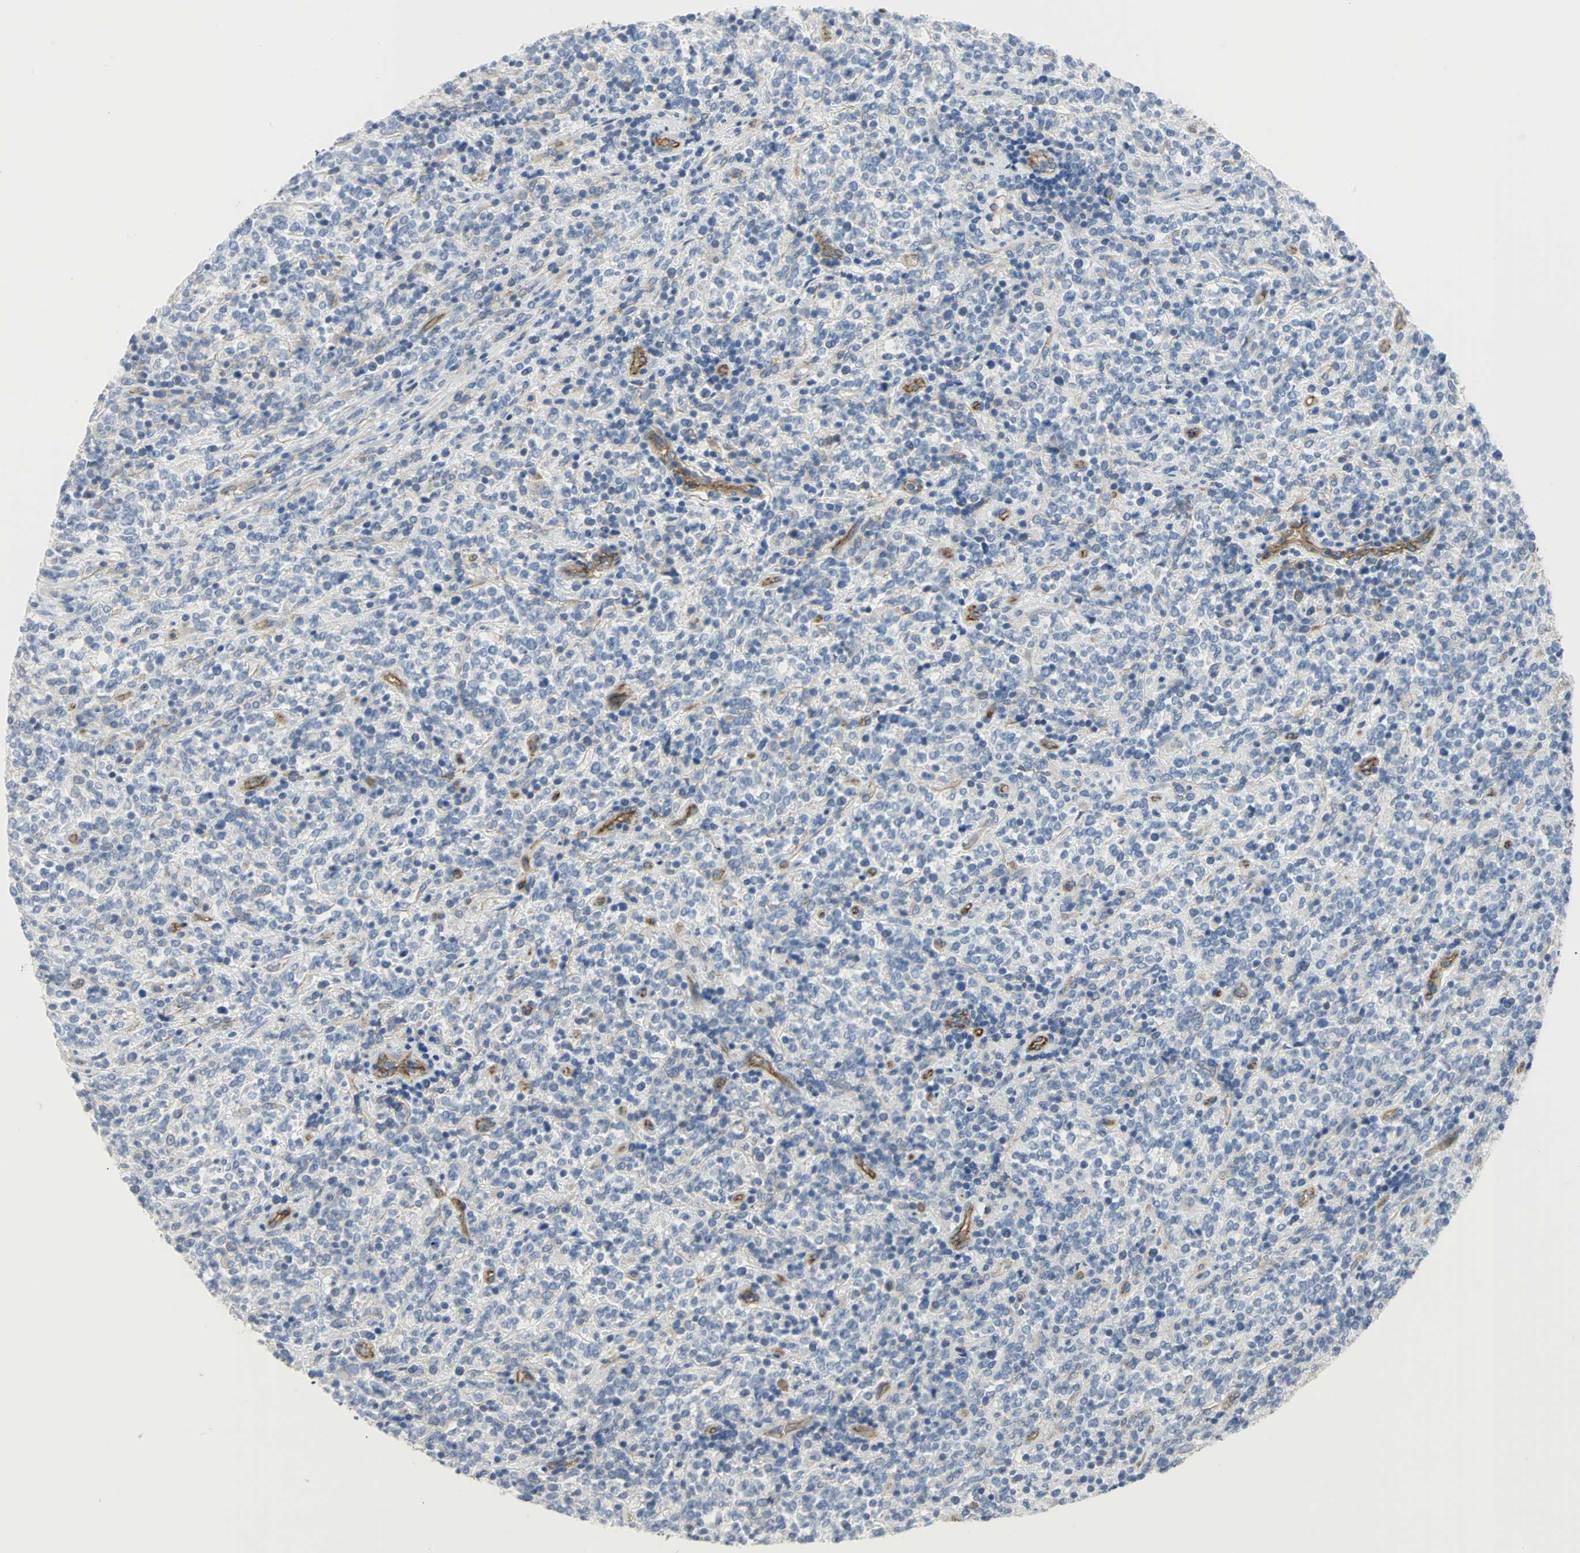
{"staining": {"intensity": "negative", "quantity": "none", "location": "none"}, "tissue": "lymphoma", "cell_type": "Tumor cells", "image_type": "cancer", "snomed": [{"axis": "morphology", "description": "Malignant lymphoma, non-Hodgkin's type, High grade"}, {"axis": "topography", "description": "Soft tissue"}], "caption": "Lymphoma was stained to show a protein in brown. There is no significant expression in tumor cells.", "gene": "FLNB", "patient": {"sex": "male", "age": 18}}